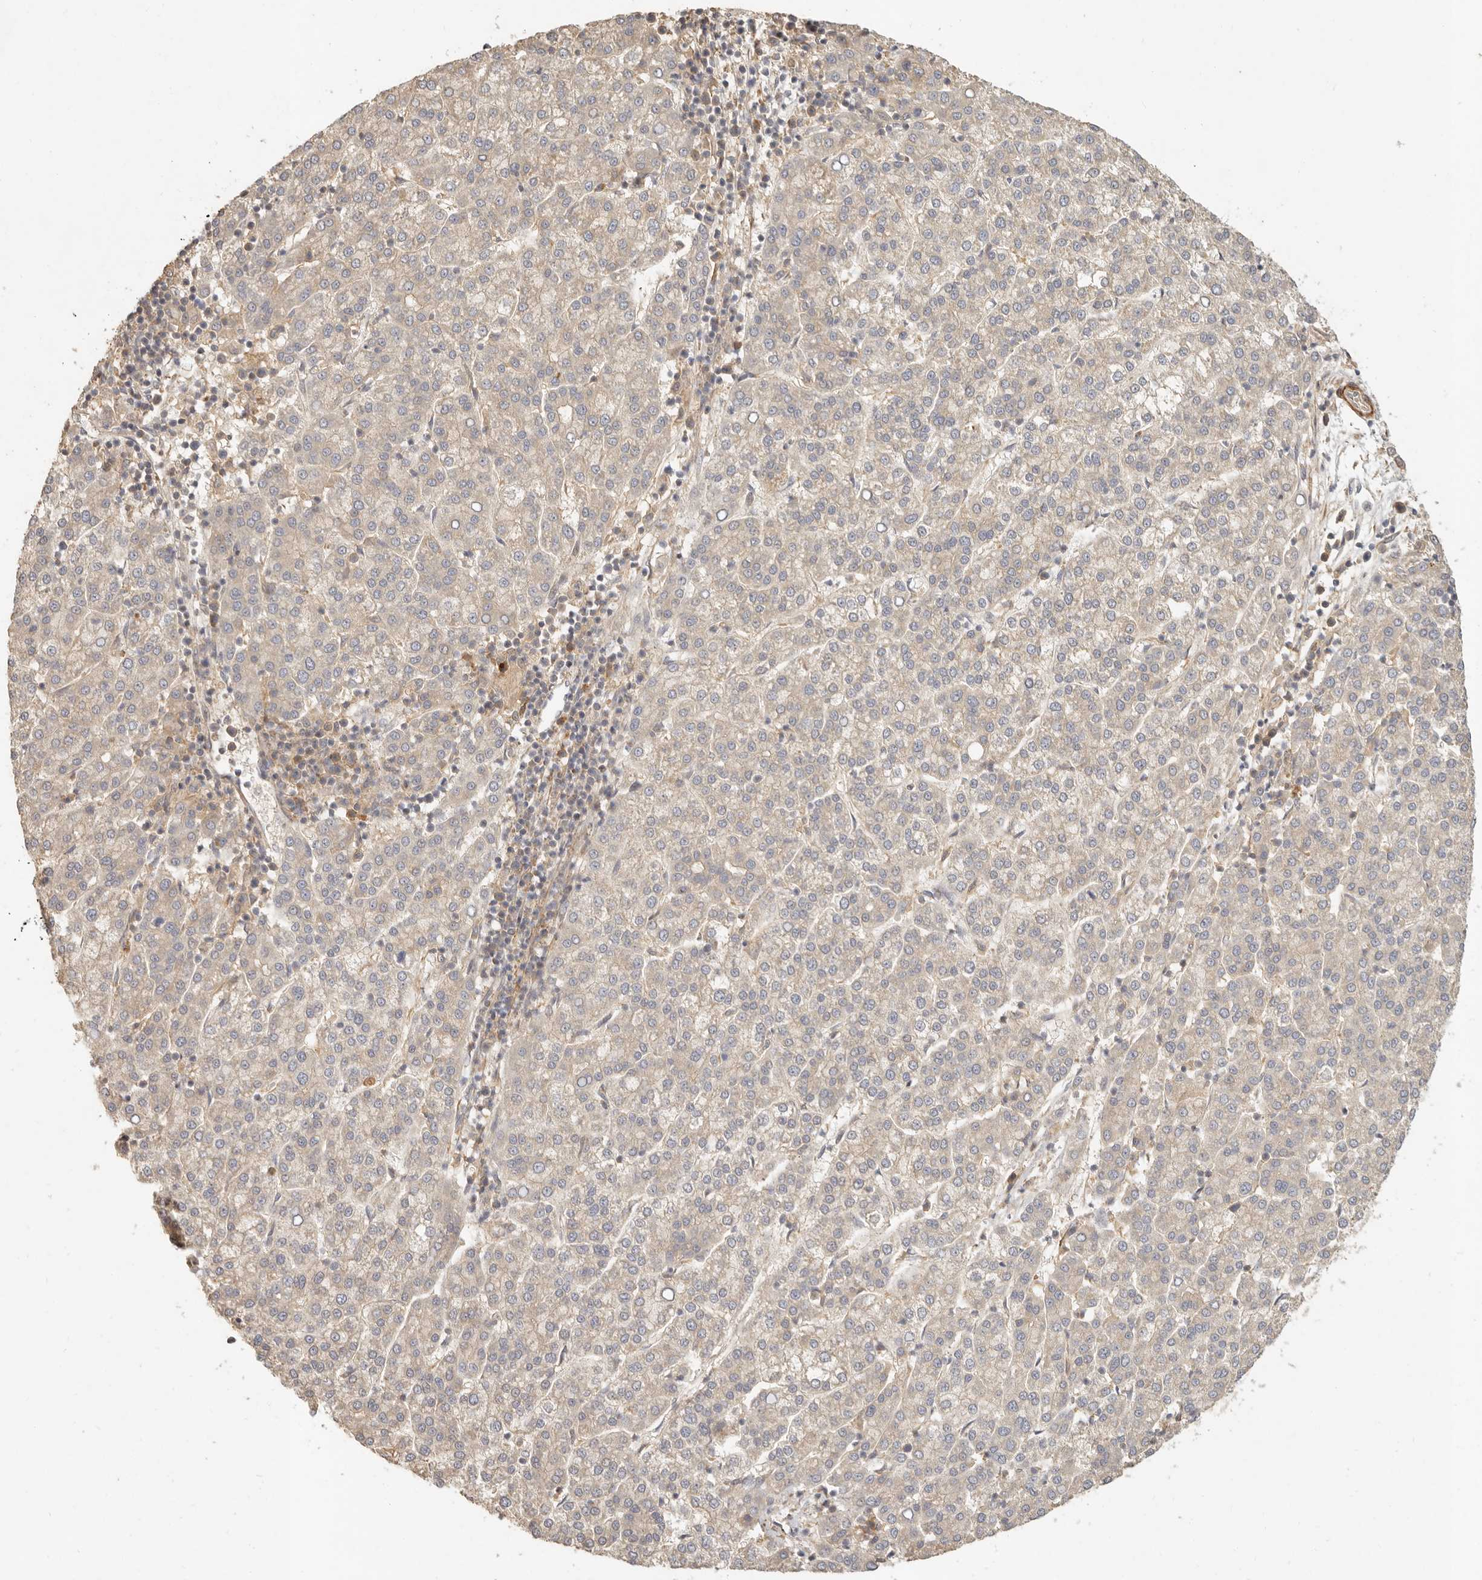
{"staining": {"intensity": "negative", "quantity": "none", "location": "none"}, "tissue": "liver cancer", "cell_type": "Tumor cells", "image_type": "cancer", "snomed": [{"axis": "morphology", "description": "Carcinoma, Hepatocellular, NOS"}, {"axis": "topography", "description": "Liver"}], "caption": "IHC histopathology image of neoplastic tissue: liver cancer (hepatocellular carcinoma) stained with DAB reveals no significant protein staining in tumor cells.", "gene": "VIPR1", "patient": {"sex": "female", "age": 58}}